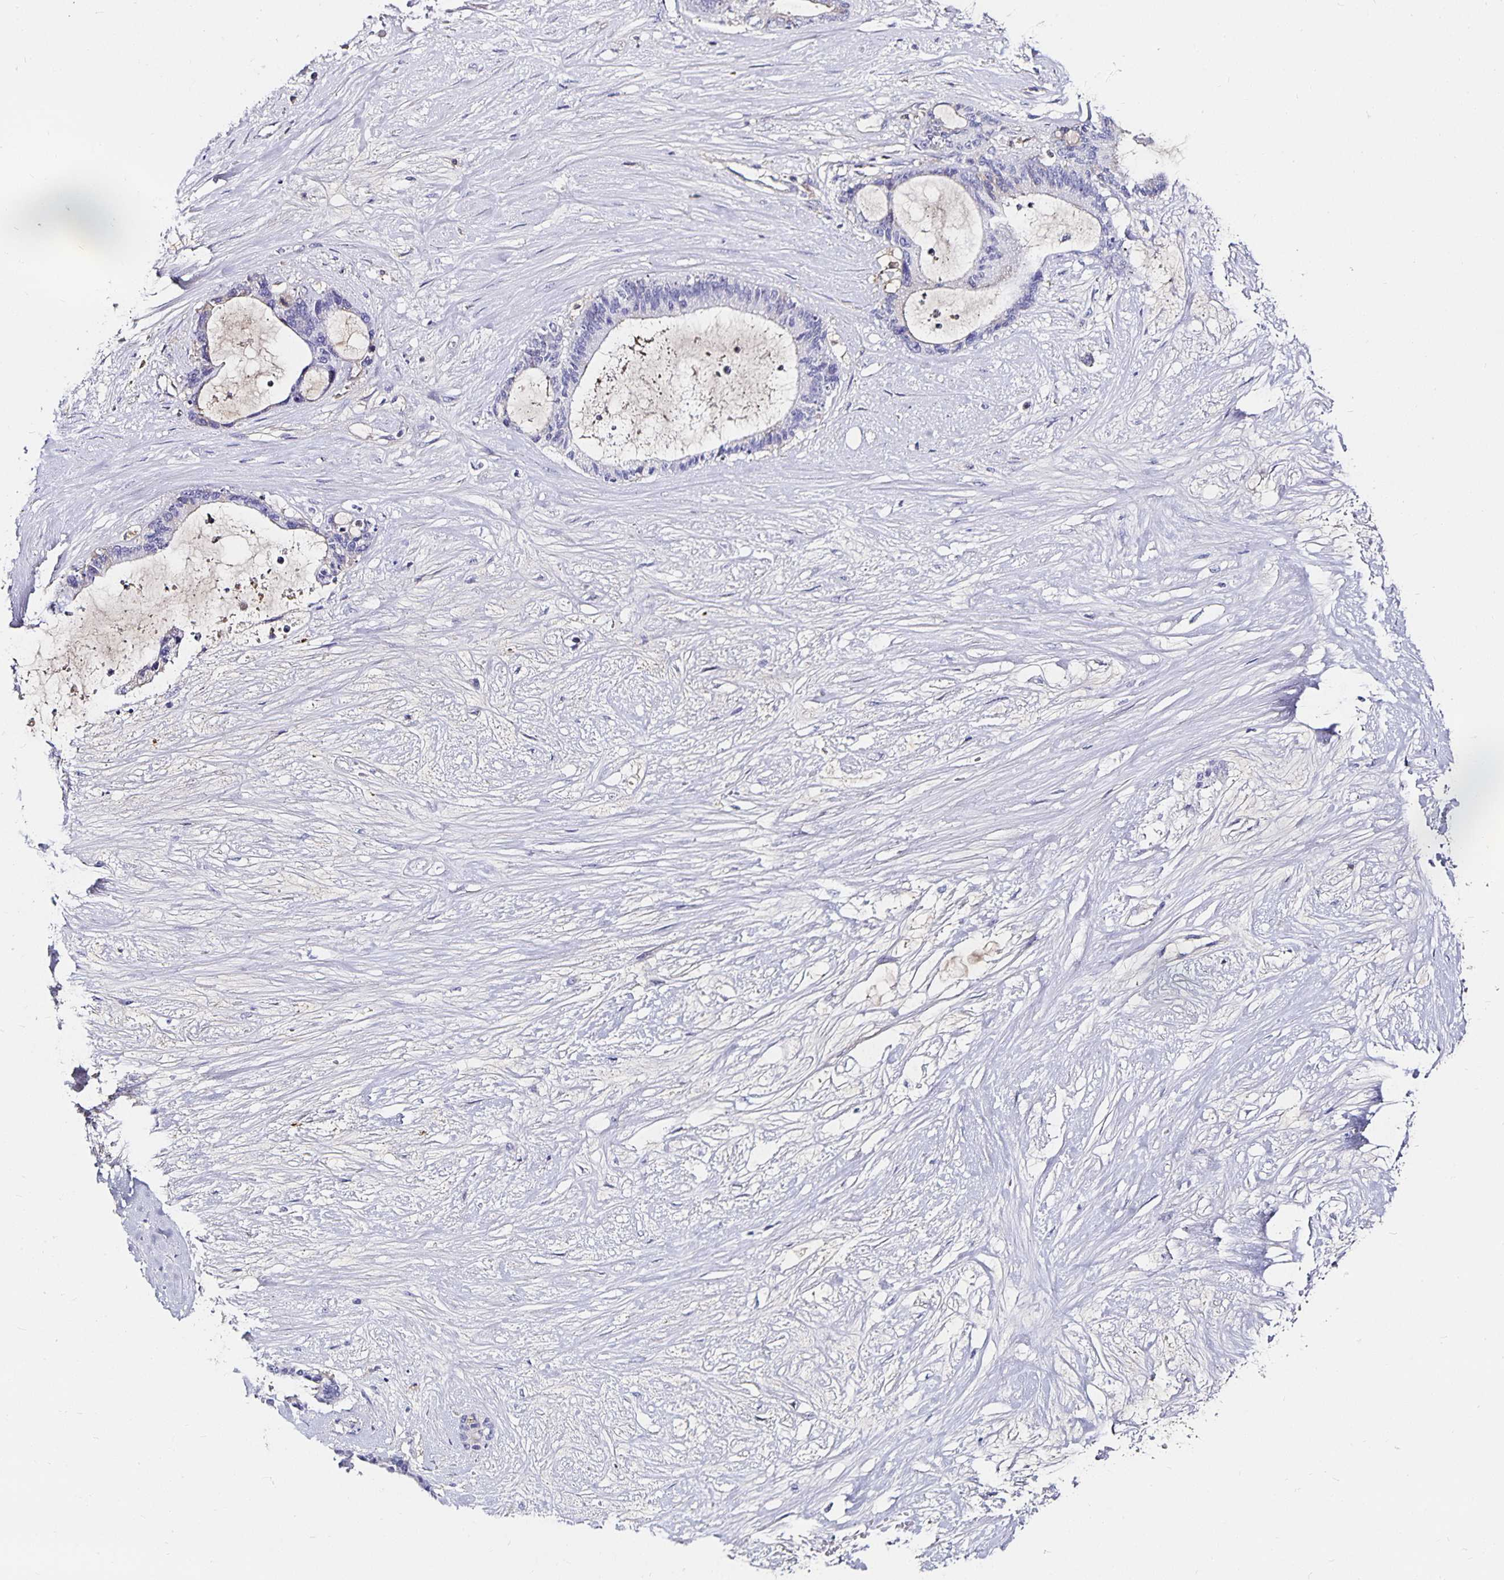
{"staining": {"intensity": "negative", "quantity": "none", "location": "none"}, "tissue": "liver cancer", "cell_type": "Tumor cells", "image_type": "cancer", "snomed": [{"axis": "morphology", "description": "Normal tissue, NOS"}, {"axis": "morphology", "description": "Cholangiocarcinoma"}, {"axis": "topography", "description": "Liver"}, {"axis": "topography", "description": "Peripheral nerve tissue"}], "caption": "Tumor cells show no significant staining in liver cancer (cholangiocarcinoma).", "gene": "TTR", "patient": {"sex": "female", "age": 73}}